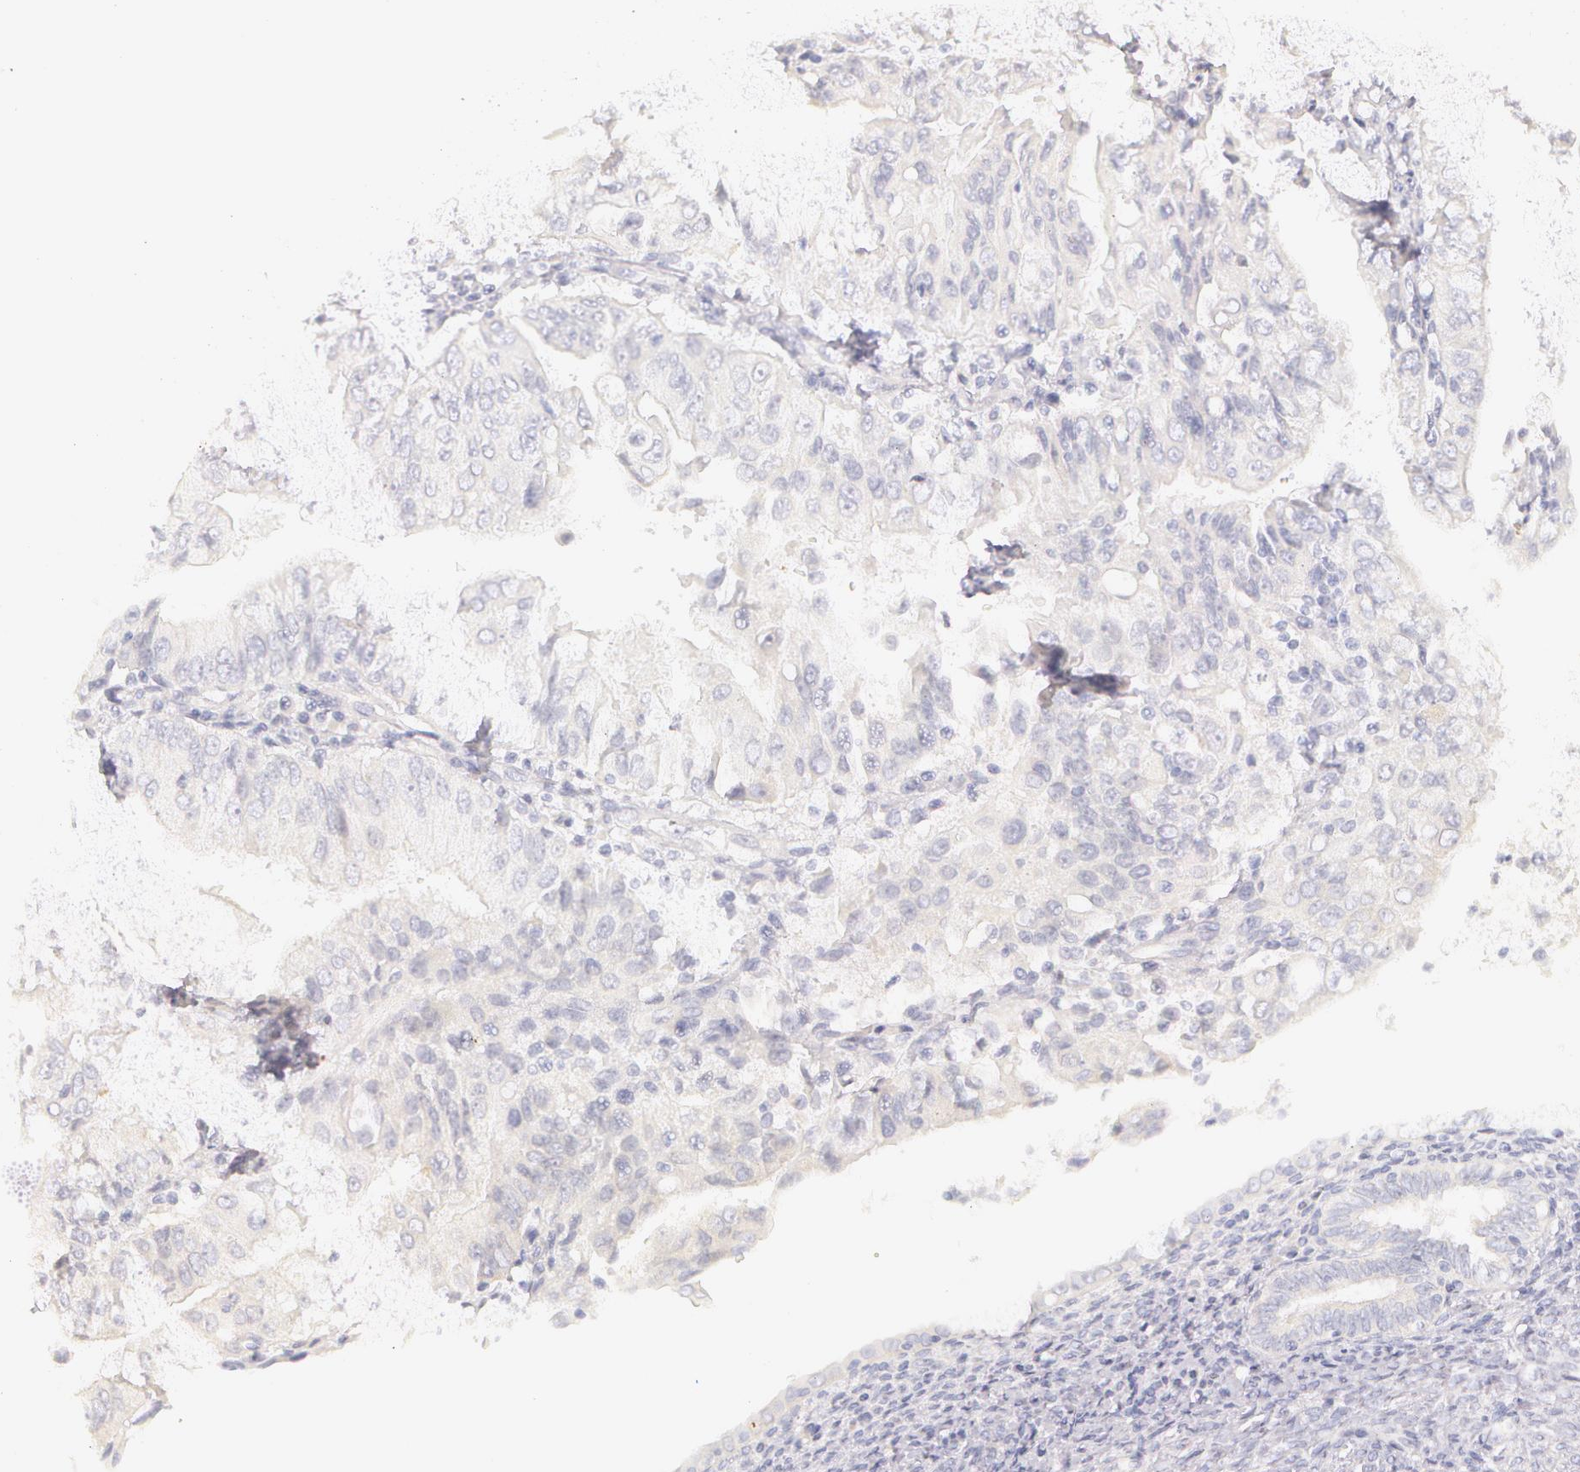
{"staining": {"intensity": "weak", "quantity": "25%-75%", "location": "cytoplasmic/membranous"}, "tissue": "endometrial cancer", "cell_type": "Tumor cells", "image_type": "cancer", "snomed": [{"axis": "morphology", "description": "Adenocarcinoma, NOS"}, {"axis": "topography", "description": "Endometrium"}], "caption": "An image showing weak cytoplasmic/membranous staining in approximately 25%-75% of tumor cells in endometrial cancer (adenocarcinoma), as visualized by brown immunohistochemical staining.", "gene": "ASCC2", "patient": {"sex": "female", "age": 75}}